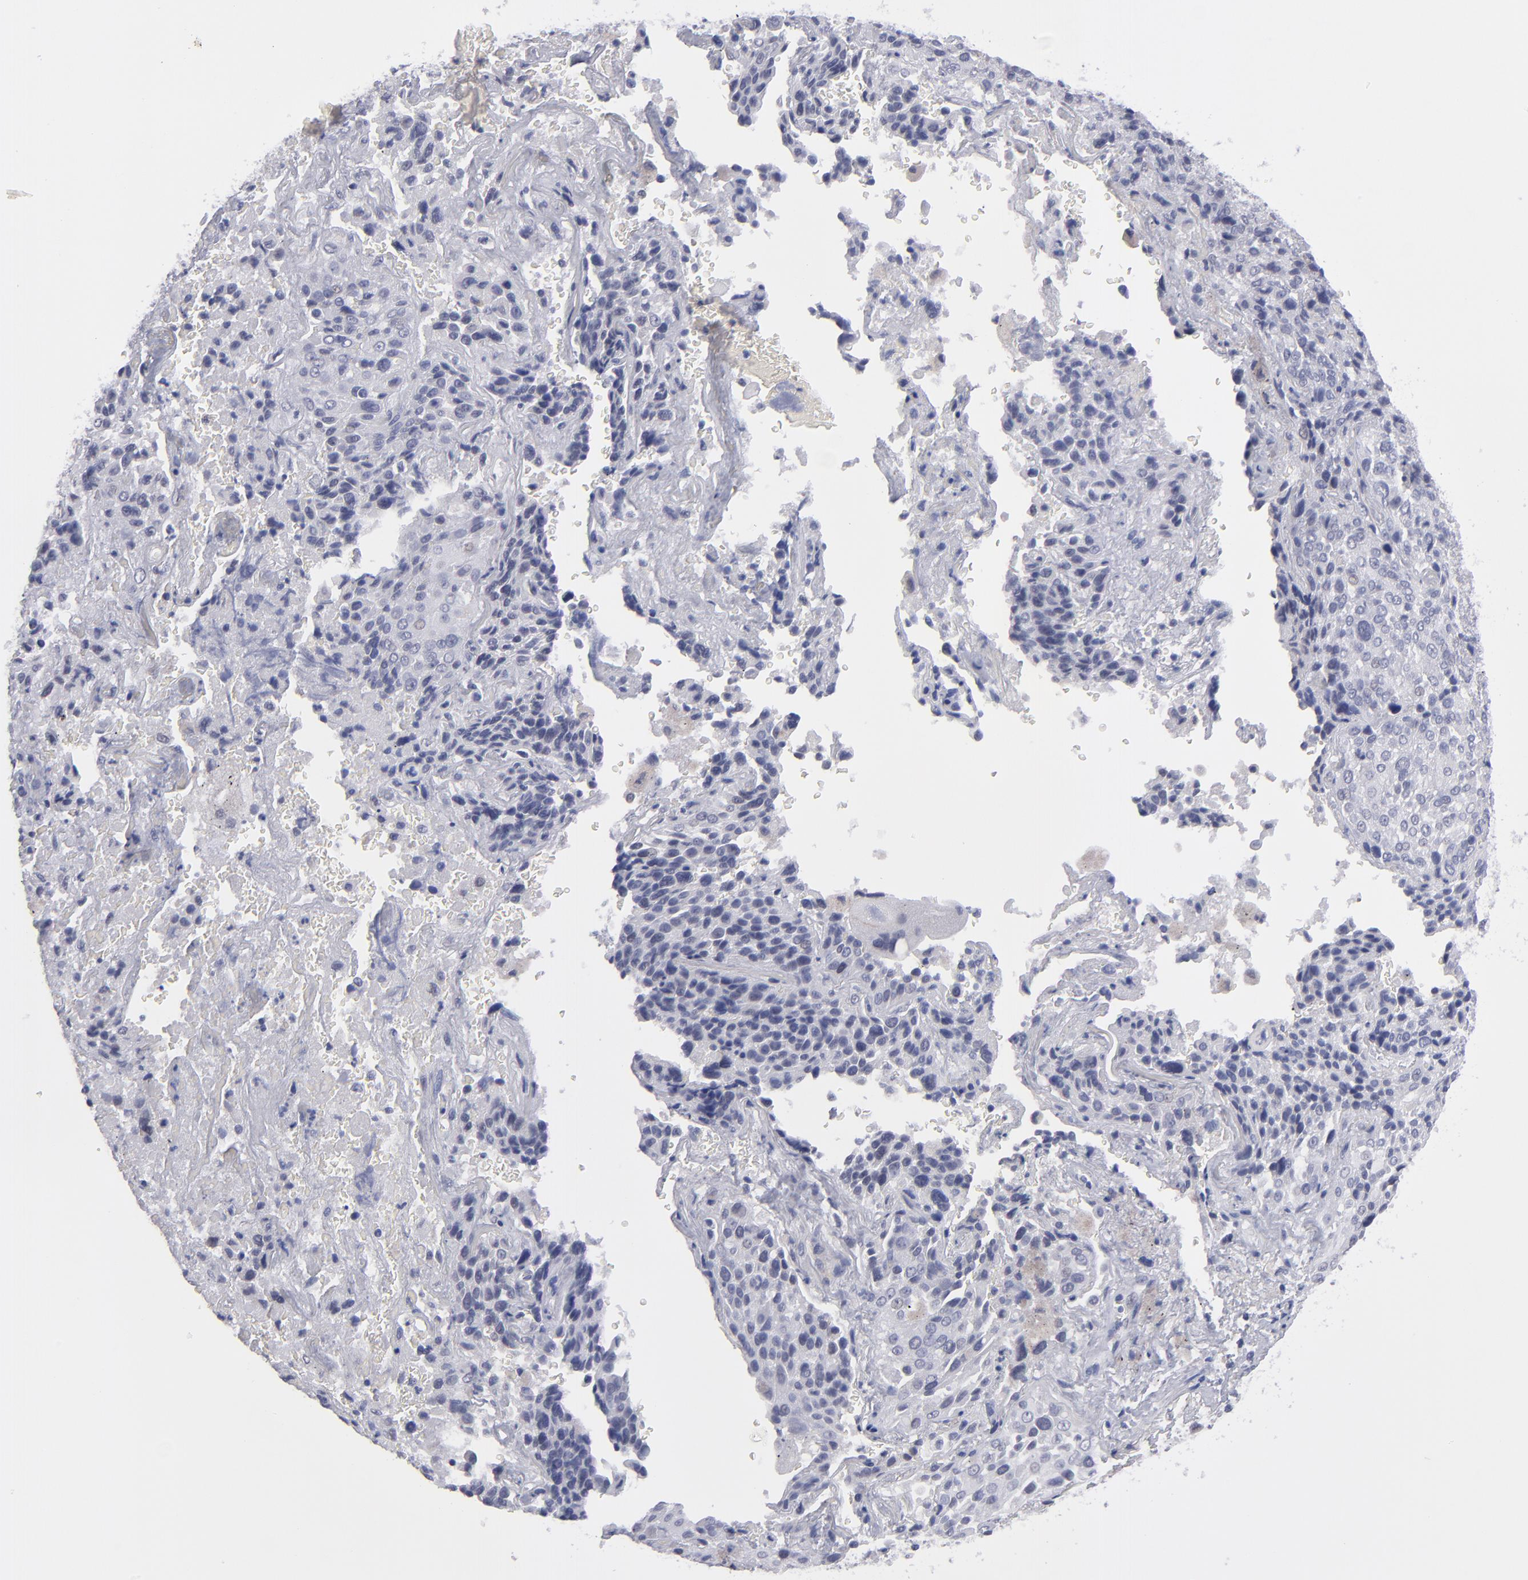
{"staining": {"intensity": "weak", "quantity": "<25%", "location": "nuclear"}, "tissue": "lung cancer", "cell_type": "Tumor cells", "image_type": "cancer", "snomed": [{"axis": "morphology", "description": "Squamous cell carcinoma, NOS"}, {"axis": "topography", "description": "Lung"}], "caption": "Histopathology image shows no significant protein expression in tumor cells of lung squamous cell carcinoma.", "gene": "TEX11", "patient": {"sex": "male", "age": 54}}